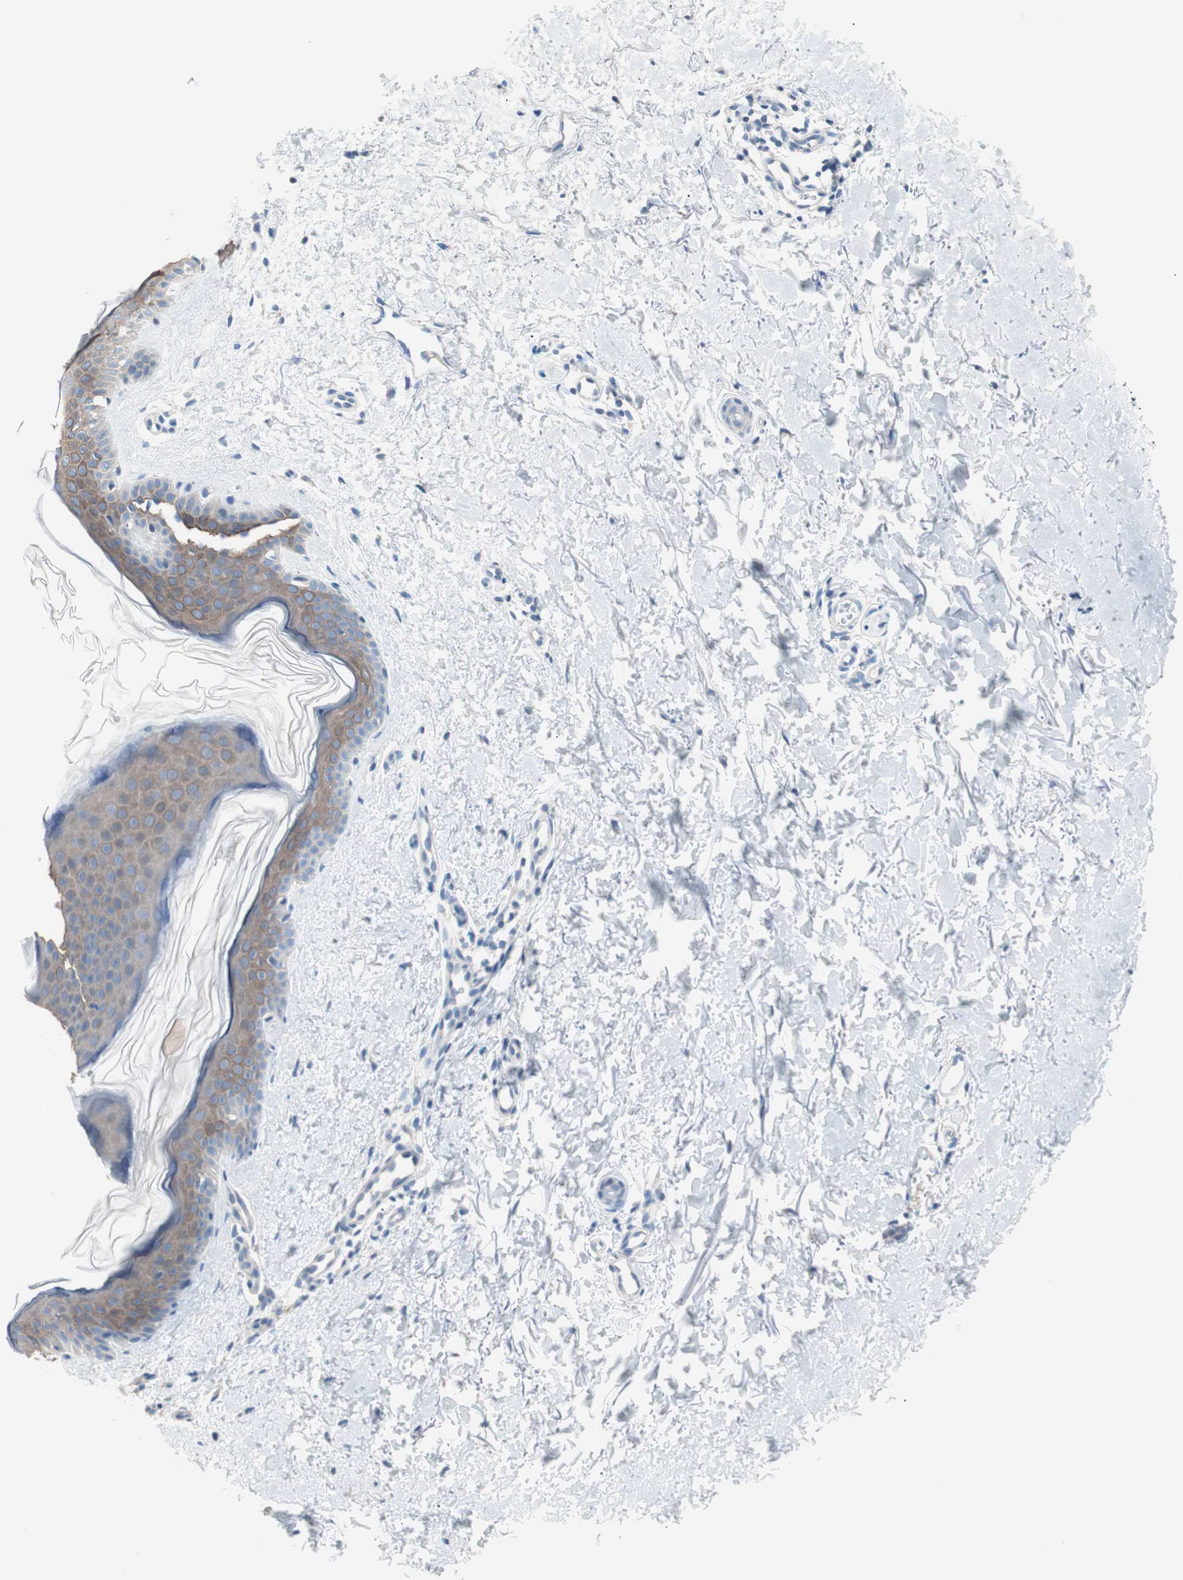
{"staining": {"intensity": "weak", "quantity": "<25%", "location": "cytoplasmic/membranous"}, "tissue": "skin", "cell_type": "Fibroblasts", "image_type": "normal", "snomed": [{"axis": "morphology", "description": "Normal tissue, NOS"}, {"axis": "topography", "description": "Skin"}], "caption": "An image of skin stained for a protein reveals no brown staining in fibroblasts.", "gene": "VIL1", "patient": {"sex": "female", "age": 56}}